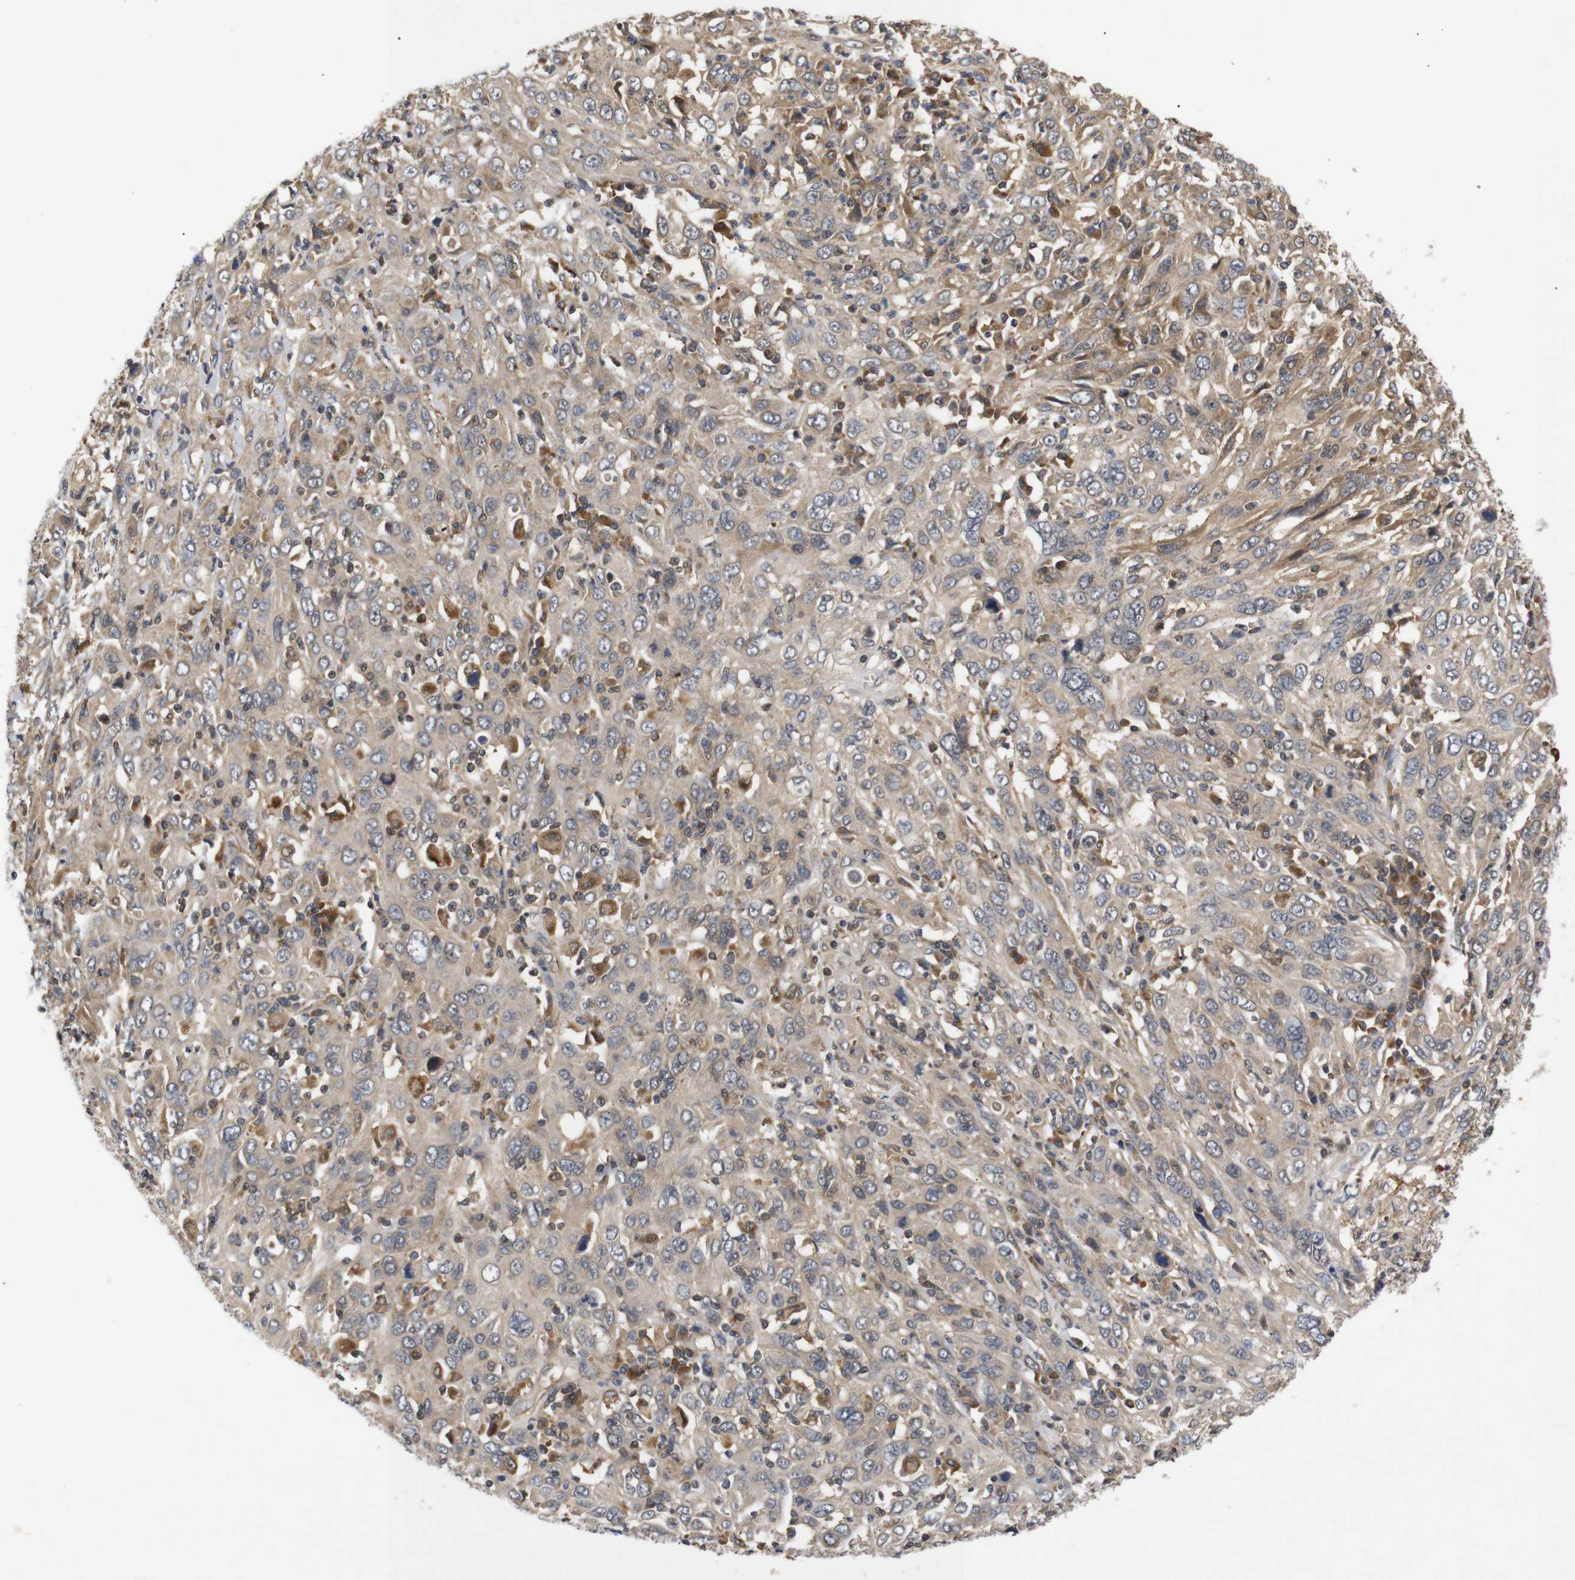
{"staining": {"intensity": "moderate", "quantity": ">75%", "location": "cytoplasmic/membranous"}, "tissue": "cervical cancer", "cell_type": "Tumor cells", "image_type": "cancer", "snomed": [{"axis": "morphology", "description": "Squamous cell carcinoma, NOS"}, {"axis": "topography", "description": "Cervix"}], "caption": "Protein staining by immunohistochemistry shows moderate cytoplasmic/membranous expression in approximately >75% of tumor cells in squamous cell carcinoma (cervical).", "gene": "RIPK1", "patient": {"sex": "female", "age": 46}}